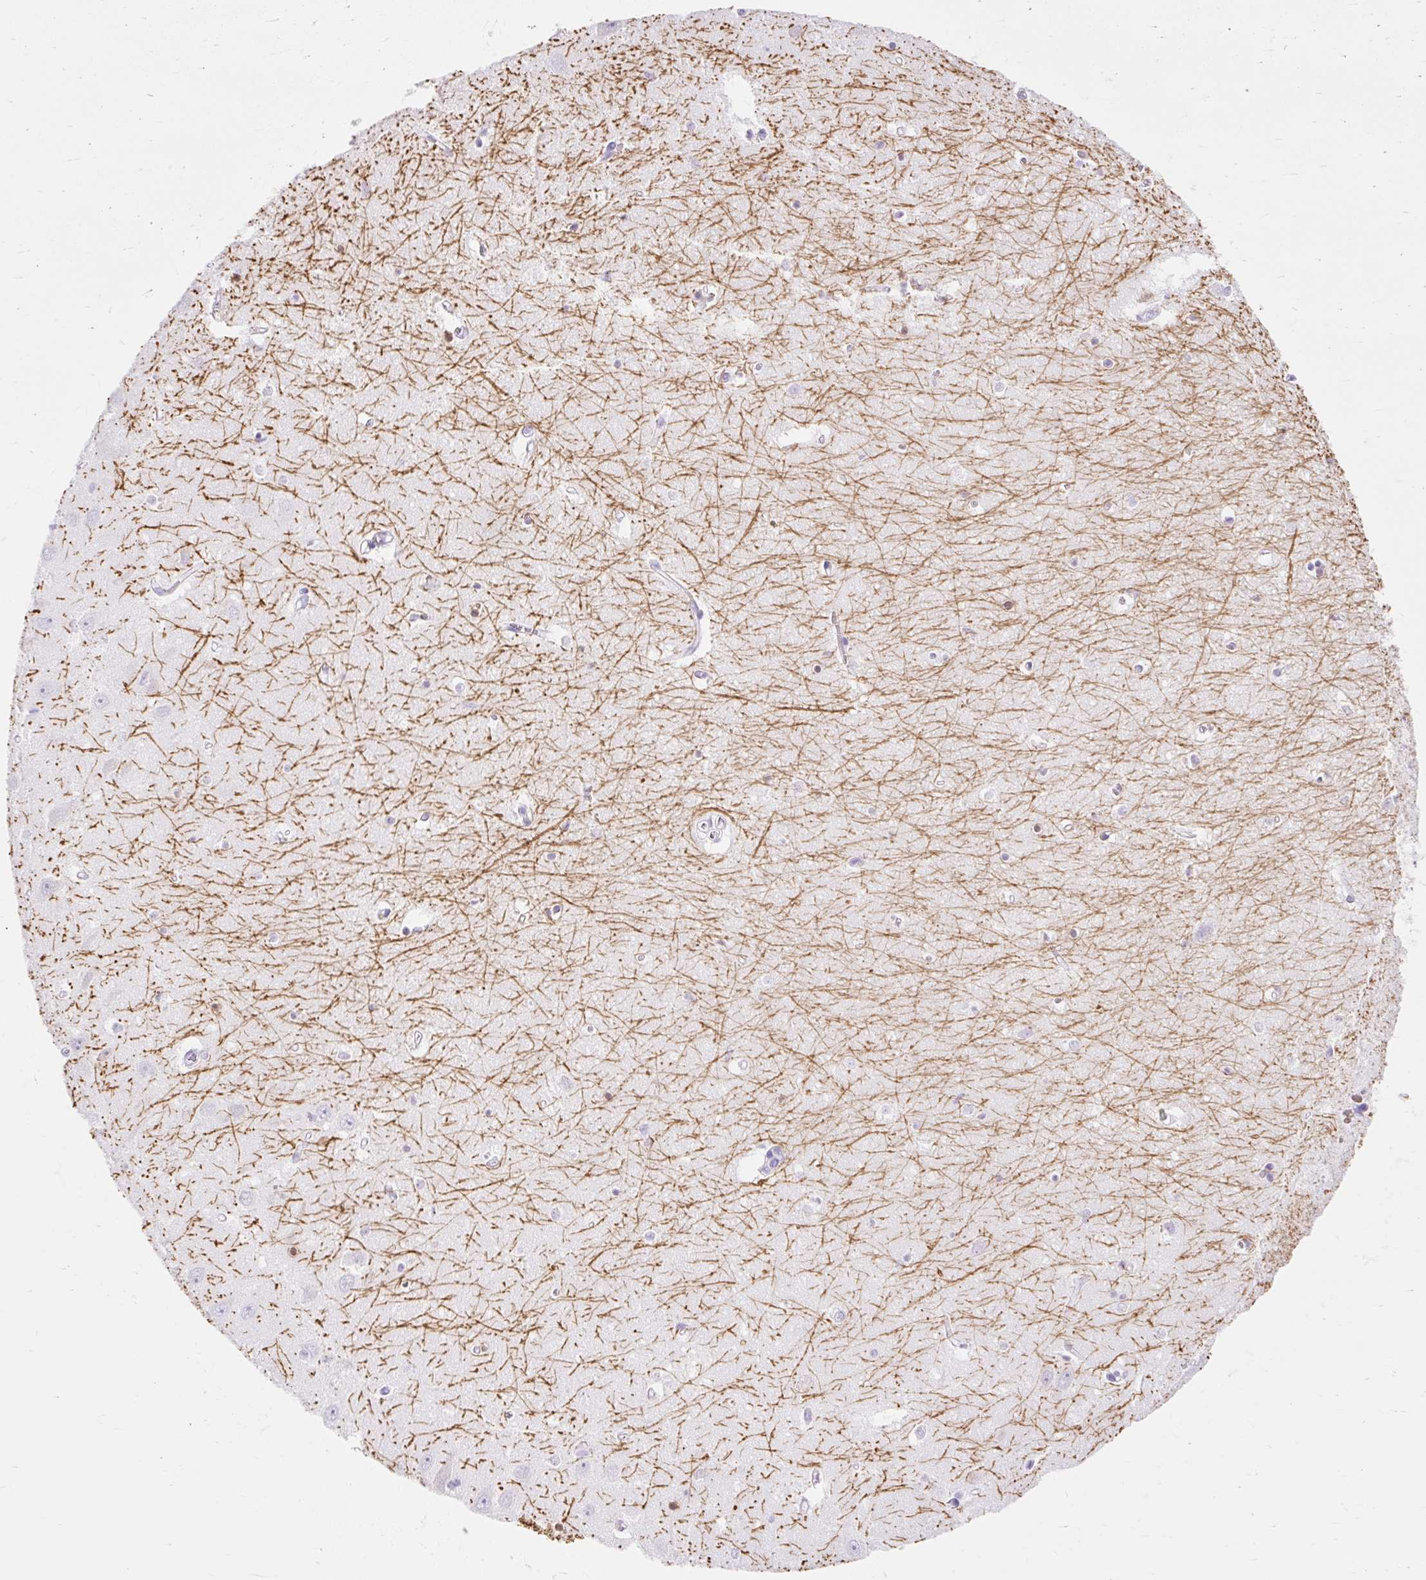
{"staining": {"intensity": "moderate", "quantity": "<25%", "location": "nuclear"}, "tissue": "hippocampus", "cell_type": "Glial cells", "image_type": "normal", "snomed": [{"axis": "morphology", "description": "Normal tissue, NOS"}, {"axis": "topography", "description": "Hippocampus"}], "caption": "Immunohistochemical staining of unremarkable hippocampus reveals <25% levels of moderate nuclear protein staining in approximately <25% of glial cells.", "gene": "MBP", "patient": {"sex": "female", "age": 64}}